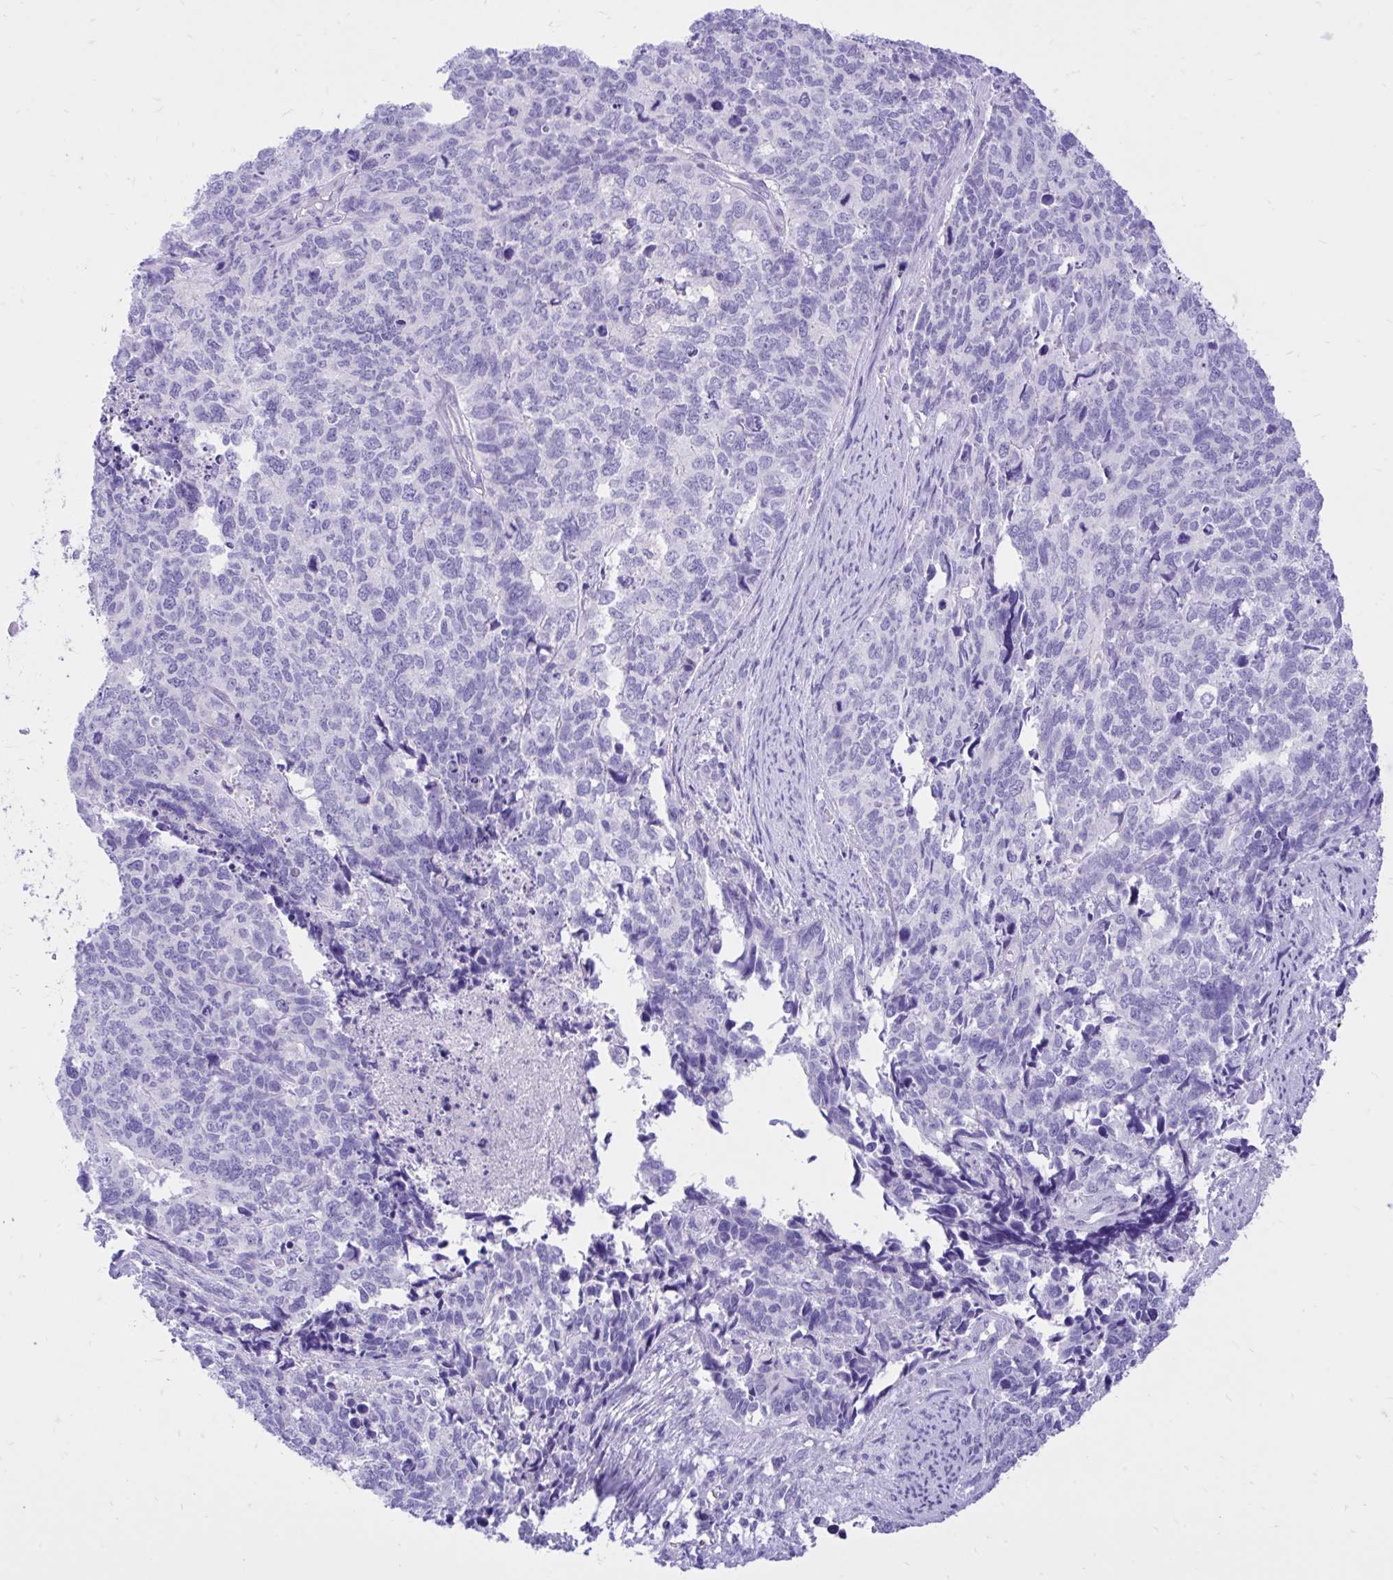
{"staining": {"intensity": "negative", "quantity": "none", "location": "none"}, "tissue": "cervical cancer", "cell_type": "Tumor cells", "image_type": "cancer", "snomed": [{"axis": "morphology", "description": "Adenocarcinoma, NOS"}, {"axis": "topography", "description": "Cervix"}], "caption": "A histopathology image of cervical cancer stained for a protein shows no brown staining in tumor cells.", "gene": "MON1A", "patient": {"sex": "female", "age": 63}}